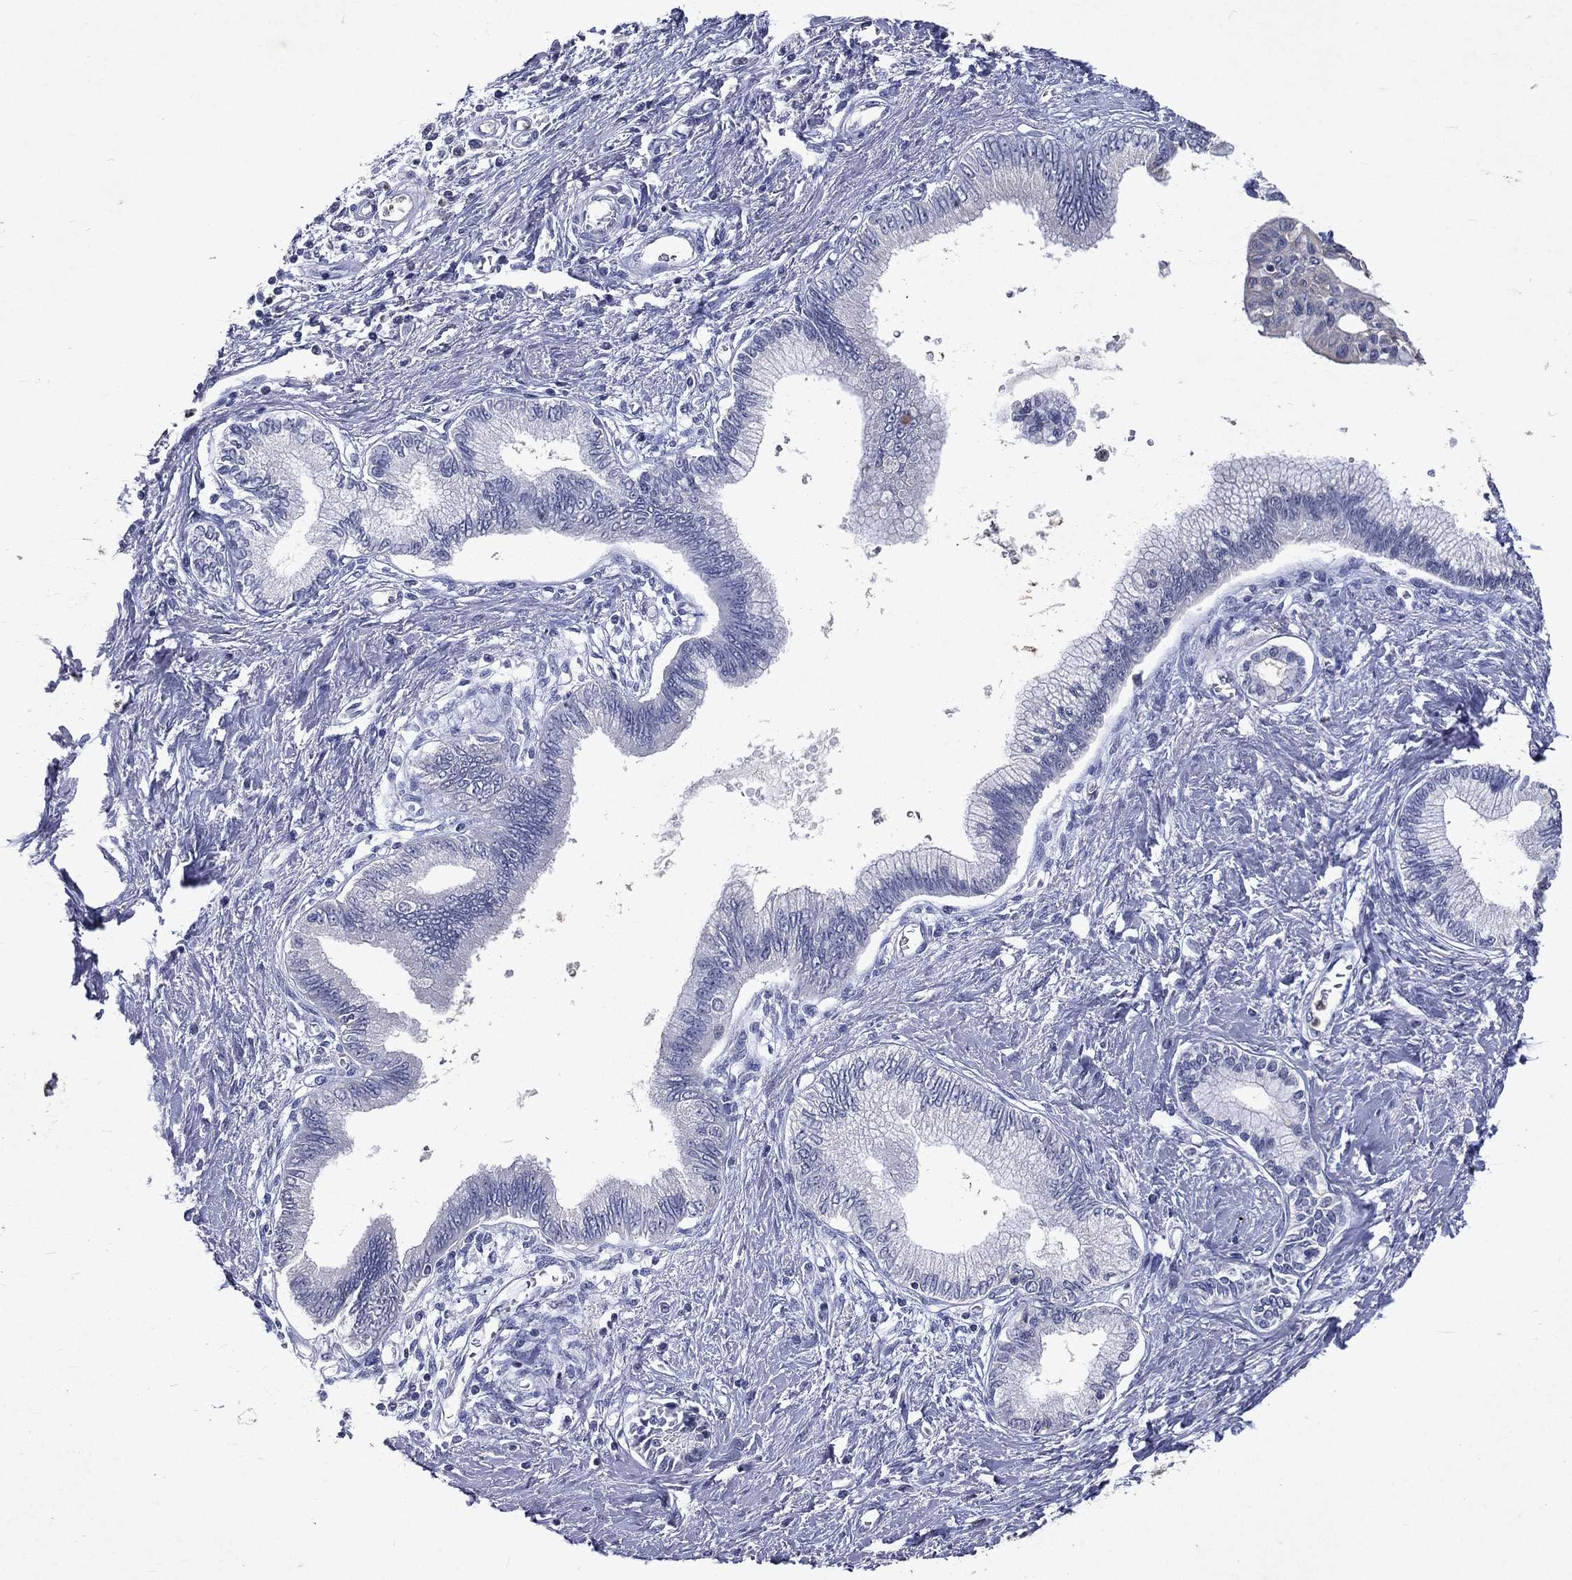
{"staining": {"intensity": "negative", "quantity": "none", "location": "none"}, "tissue": "pancreatic cancer", "cell_type": "Tumor cells", "image_type": "cancer", "snomed": [{"axis": "morphology", "description": "Adenocarcinoma, NOS"}, {"axis": "topography", "description": "Pancreas"}], "caption": "The histopathology image reveals no significant staining in tumor cells of adenocarcinoma (pancreatic). Nuclei are stained in blue.", "gene": "SLC34A2", "patient": {"sex": "female", "age": 77}}